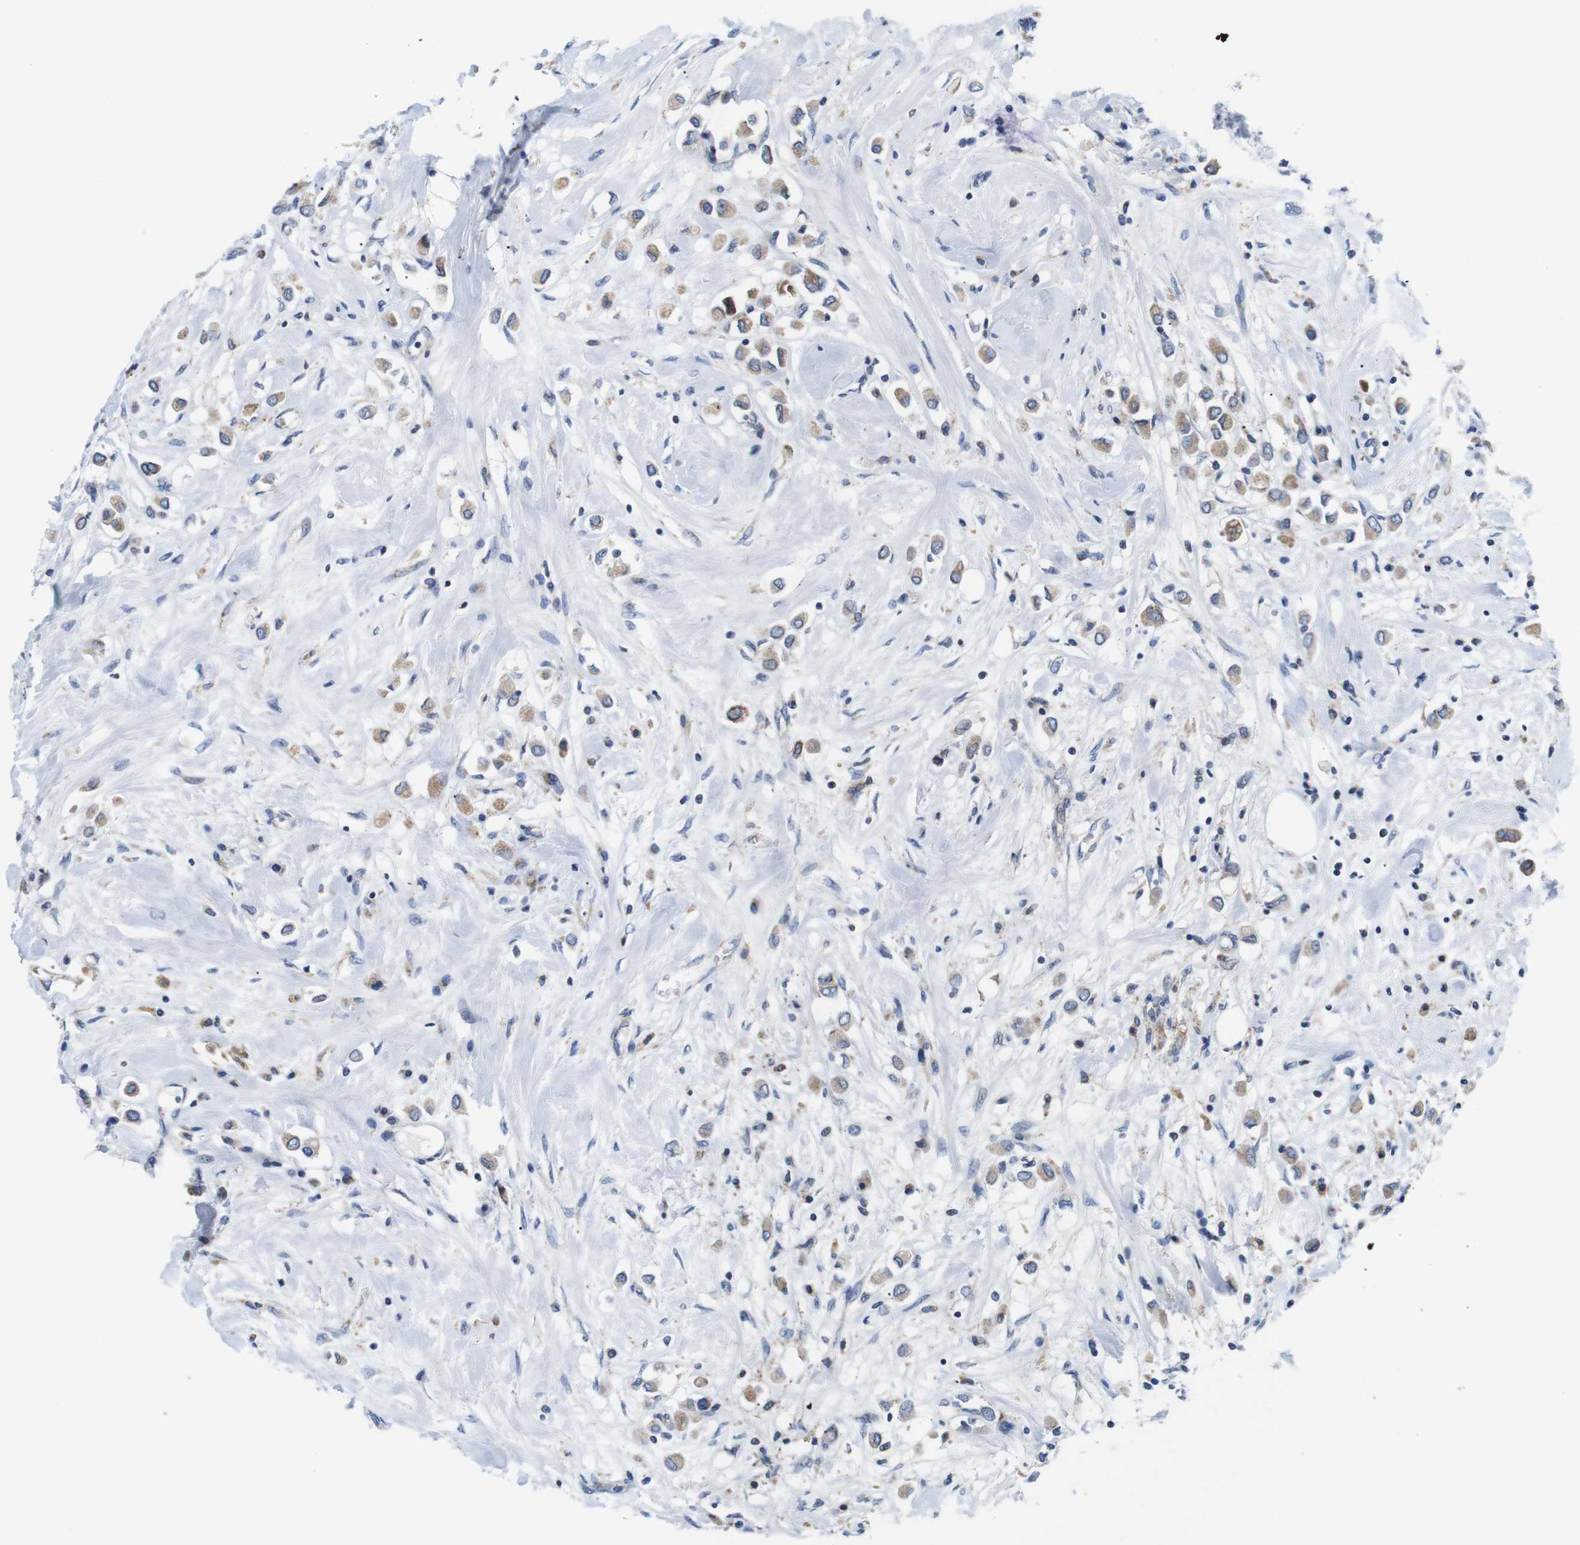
{"staining": {"intensity": "moderate", "quantity": ">75%", "location": "cytoplasmic/membranous"}, "tissue": "breast cancer", "cell_type": "Tumor cells", "image_type": "cancer", "snomed": [{"axis": "morphology", "description": "Duct carcinoma"}, {"axis": "topography", "description": "Breast"}], "caption": "This is an image of immunohistochemistry (IHC) staining of infiltrating ductal carcinoma (breast), which shows moderate positivity in the cytoplasmic/membranous of tumor cells.", "gene": "F2RL1", "patient": {"sex": "female", "age": 61}}